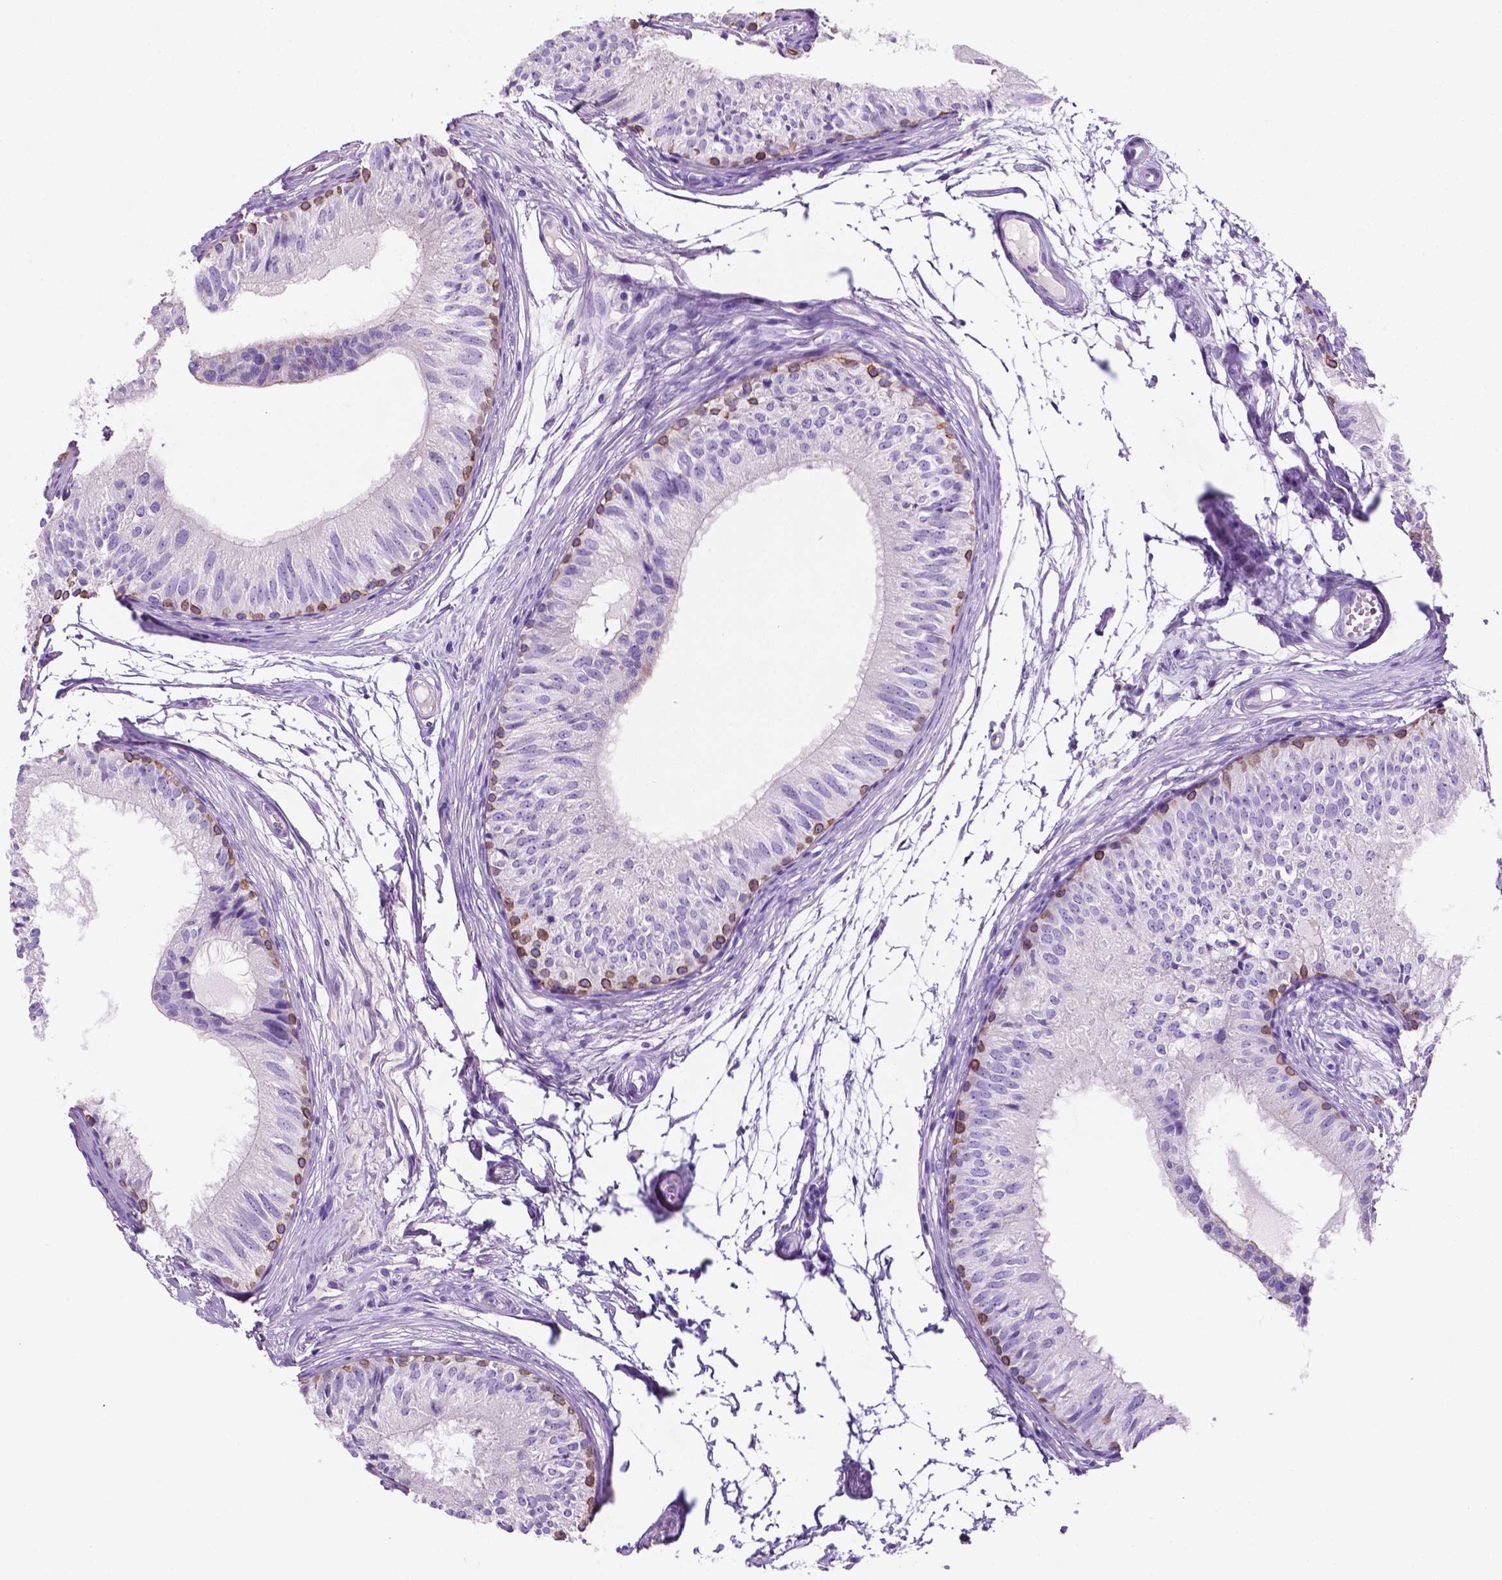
{"staining": {"intensity": "moderate", "quantity": "<25%", "location": "cytoplasmic/membranous"}, "tissue": "epididymis", "cell_type": "Glandular cells", "image_type": "normal", "snomed": [{"axis": "morphology", "description": "Normal tissue, NOS"}, {"axis": "topography", "description": "Epididymis"}], "caption": "Immunohistochemistry image of normal epididymis stained for a protein (brown), which shows low levels of moderate cytoplasmic/membranous expression in about <25% of glandular cells.", "gene": "POU4F1", "patient": {"sex": "male", "age": 25}}